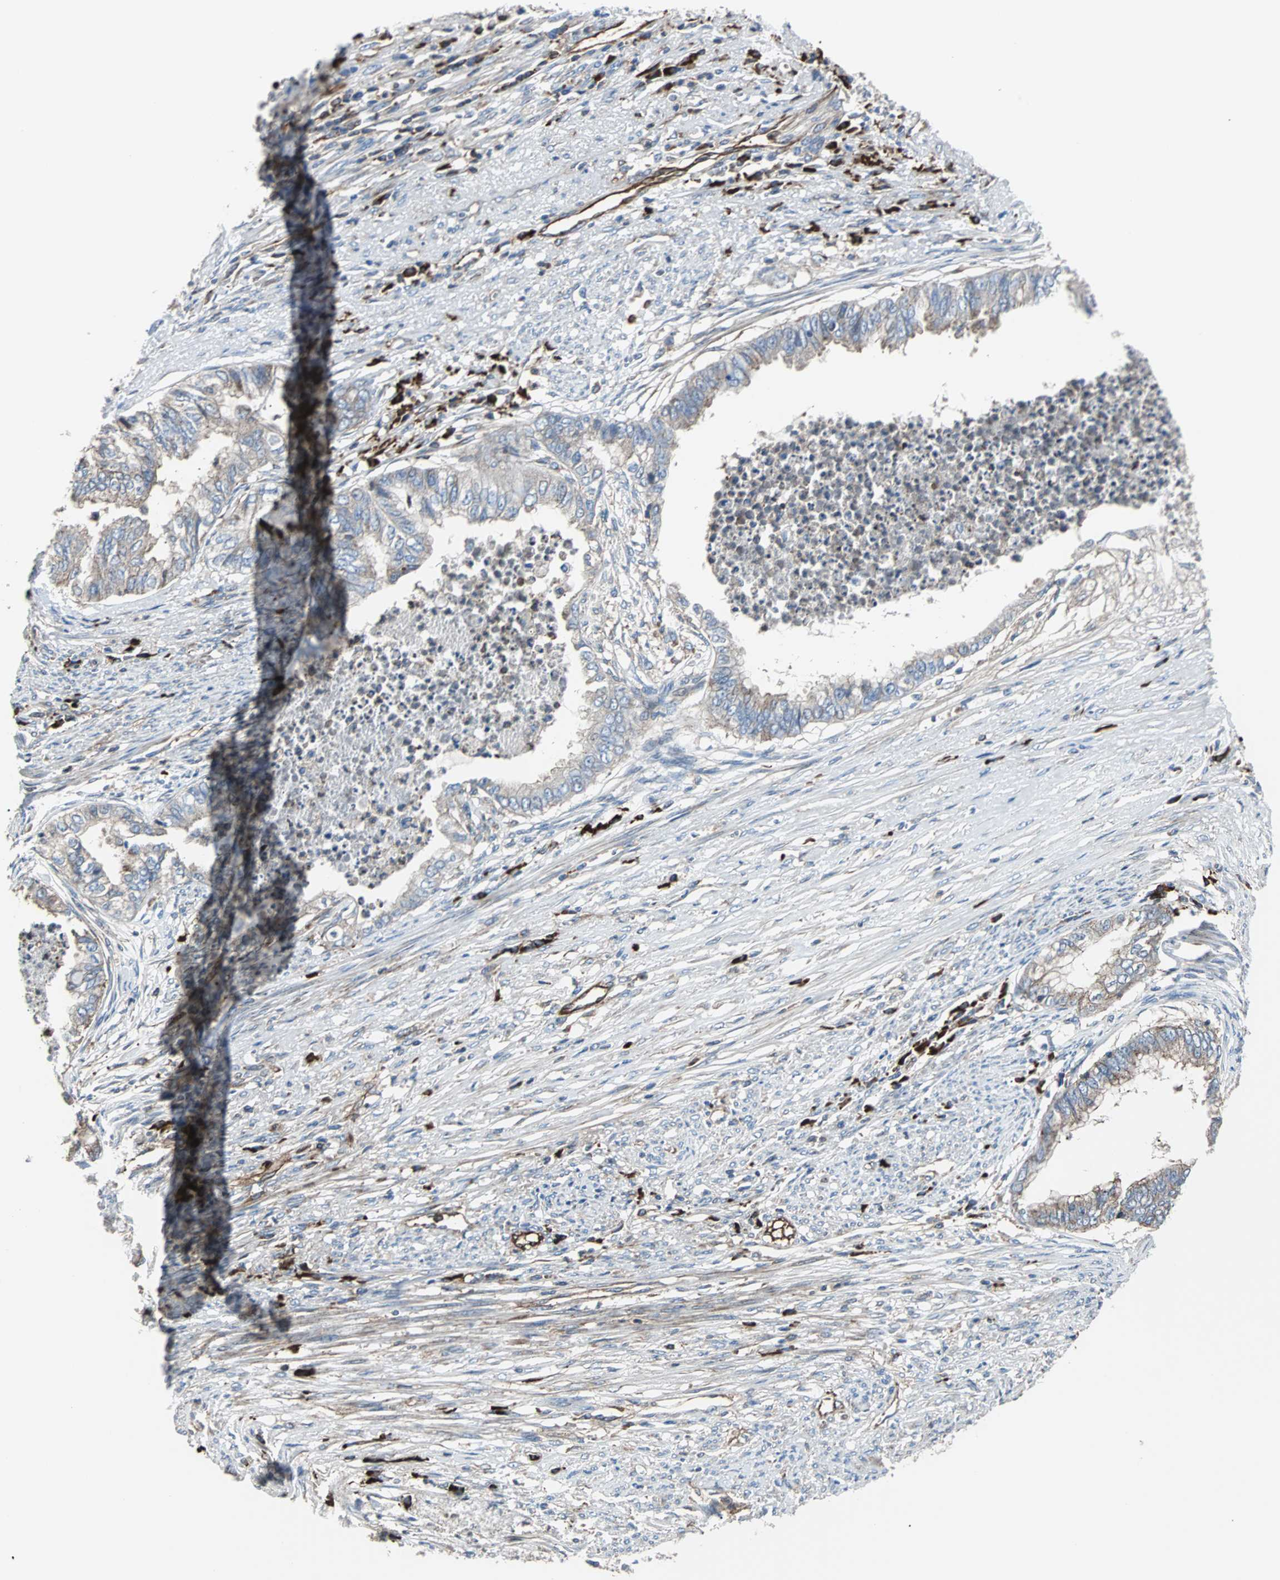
{"staining": {"intensity": "weak", "quantity": ">75%", "location": "cytoplasmic/membranous"}, "tissue": "endometrial cancer", "cell_type": "Tumor cells", "image_type": "cancer", "snomed": [{"axis": "morphology", "description": "Adenocarcinoma, NOS"}, {"axis": "topography", "description": "Endometrium"}], "caption": "Endometrial cancer stained with DAB (3,3'-diaminobenzidine) IHC exhibits low levels of weak cytoplasmic/membranous expression in approximately >75% of tumor cells. (brown staining indicates protein expression, while blue staining denotes nuclei).", "gene": "PLCG2", "patient": {"sex": "female", "age": 79}}